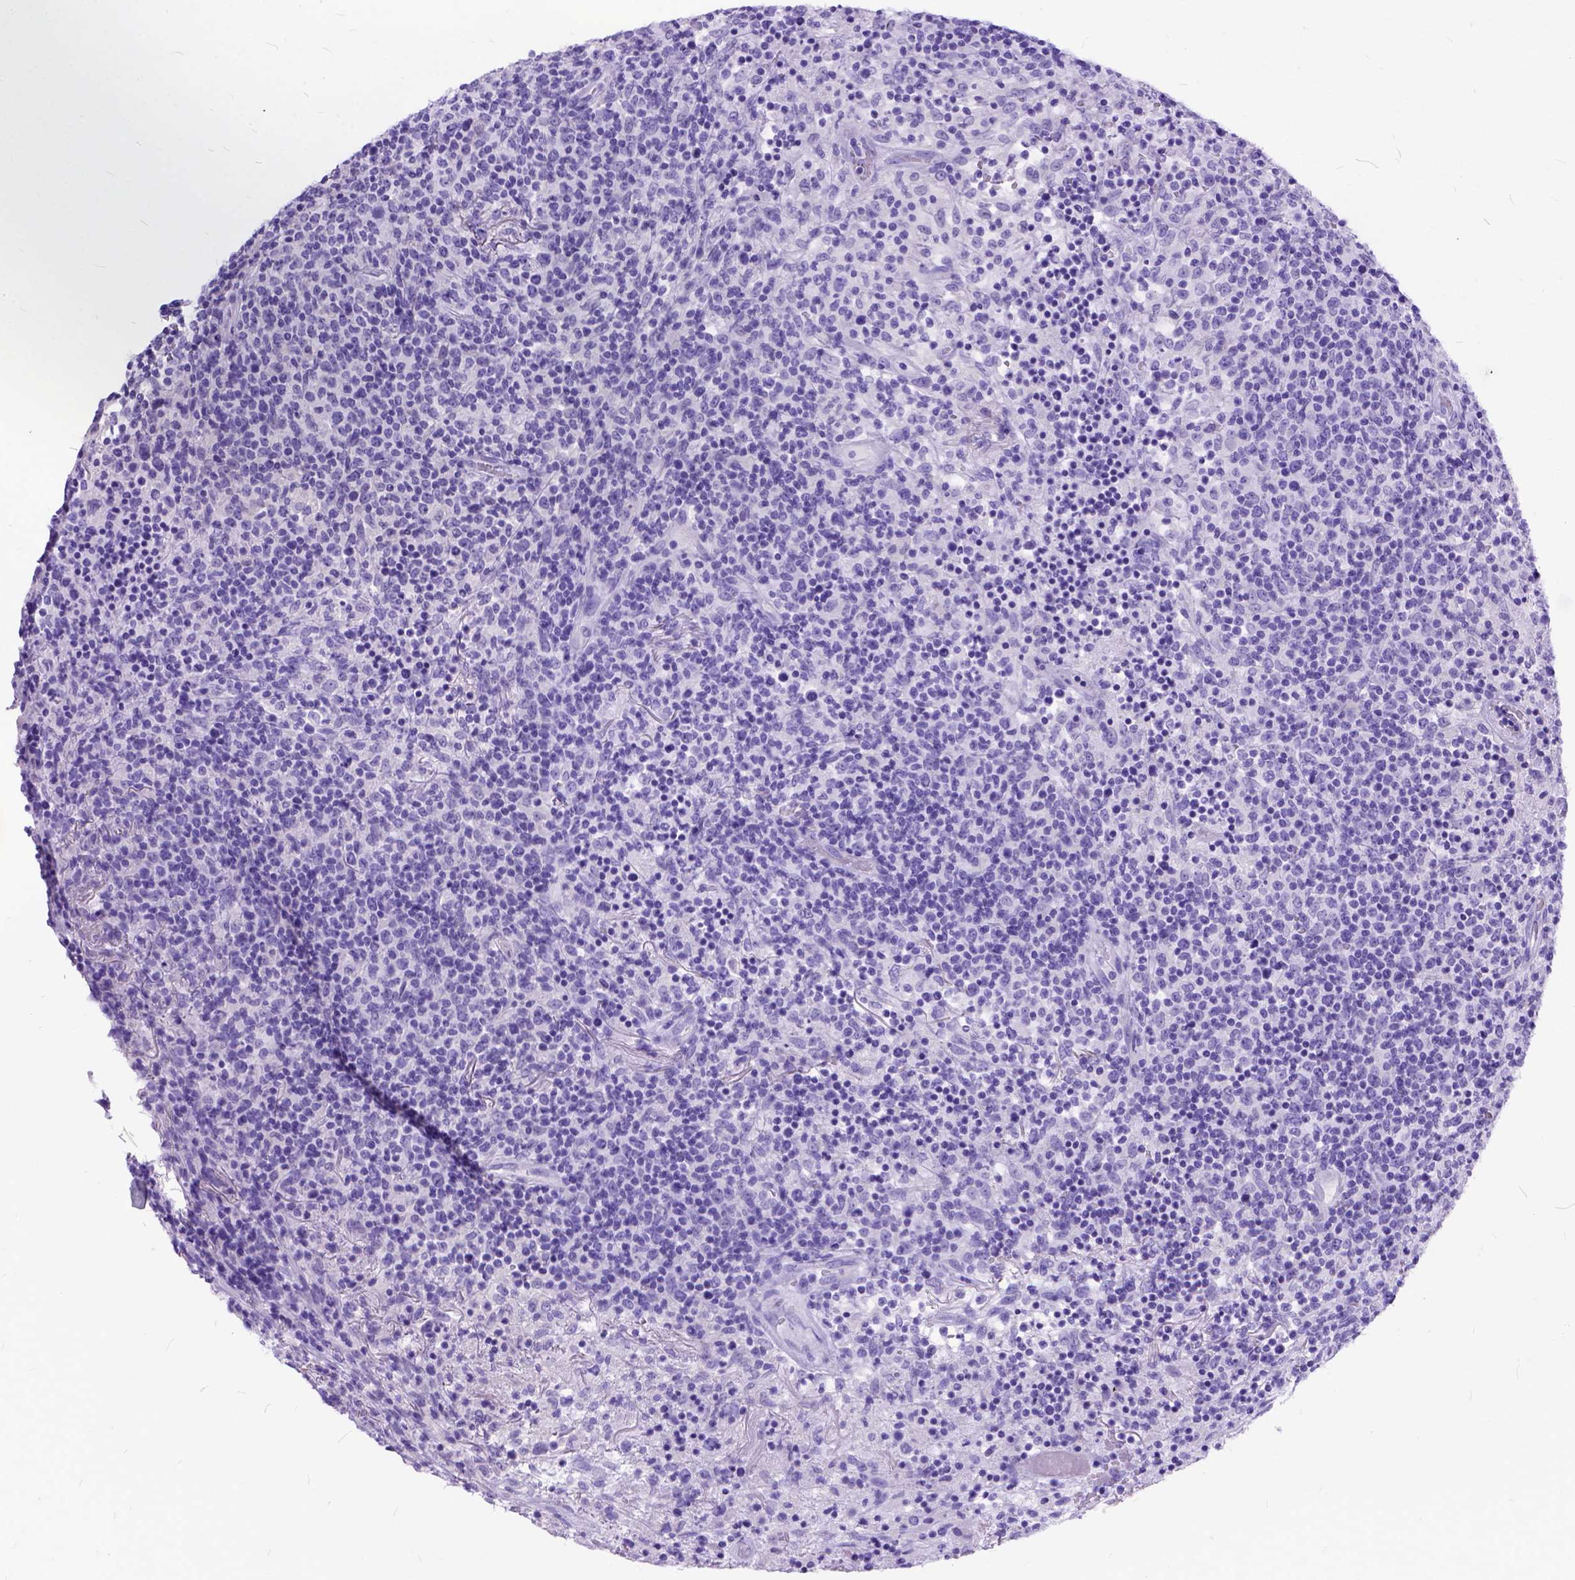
{"staining": {"intensity": "negative", "quantity": "none", "location": "none"}, "tissue": "lymphoma", "cell_type": "Tumor cells", "image_type": "cancer", "snomed": [{"axis": "morphology", "description": "Malignant lymphoma, non-Hodgkin's type, High grade"}, {"axis": "topography", "description": "Lung"}], "caption": "An image of lymphoma stained for a protein shows no brown staining in tumor cells. The staining is performed using DAB brown chromogen with nuclei counter-stained in using hematoxylin.", "gene": "C1QTNF3", "patient": {"sex": "male", "age": 79}}